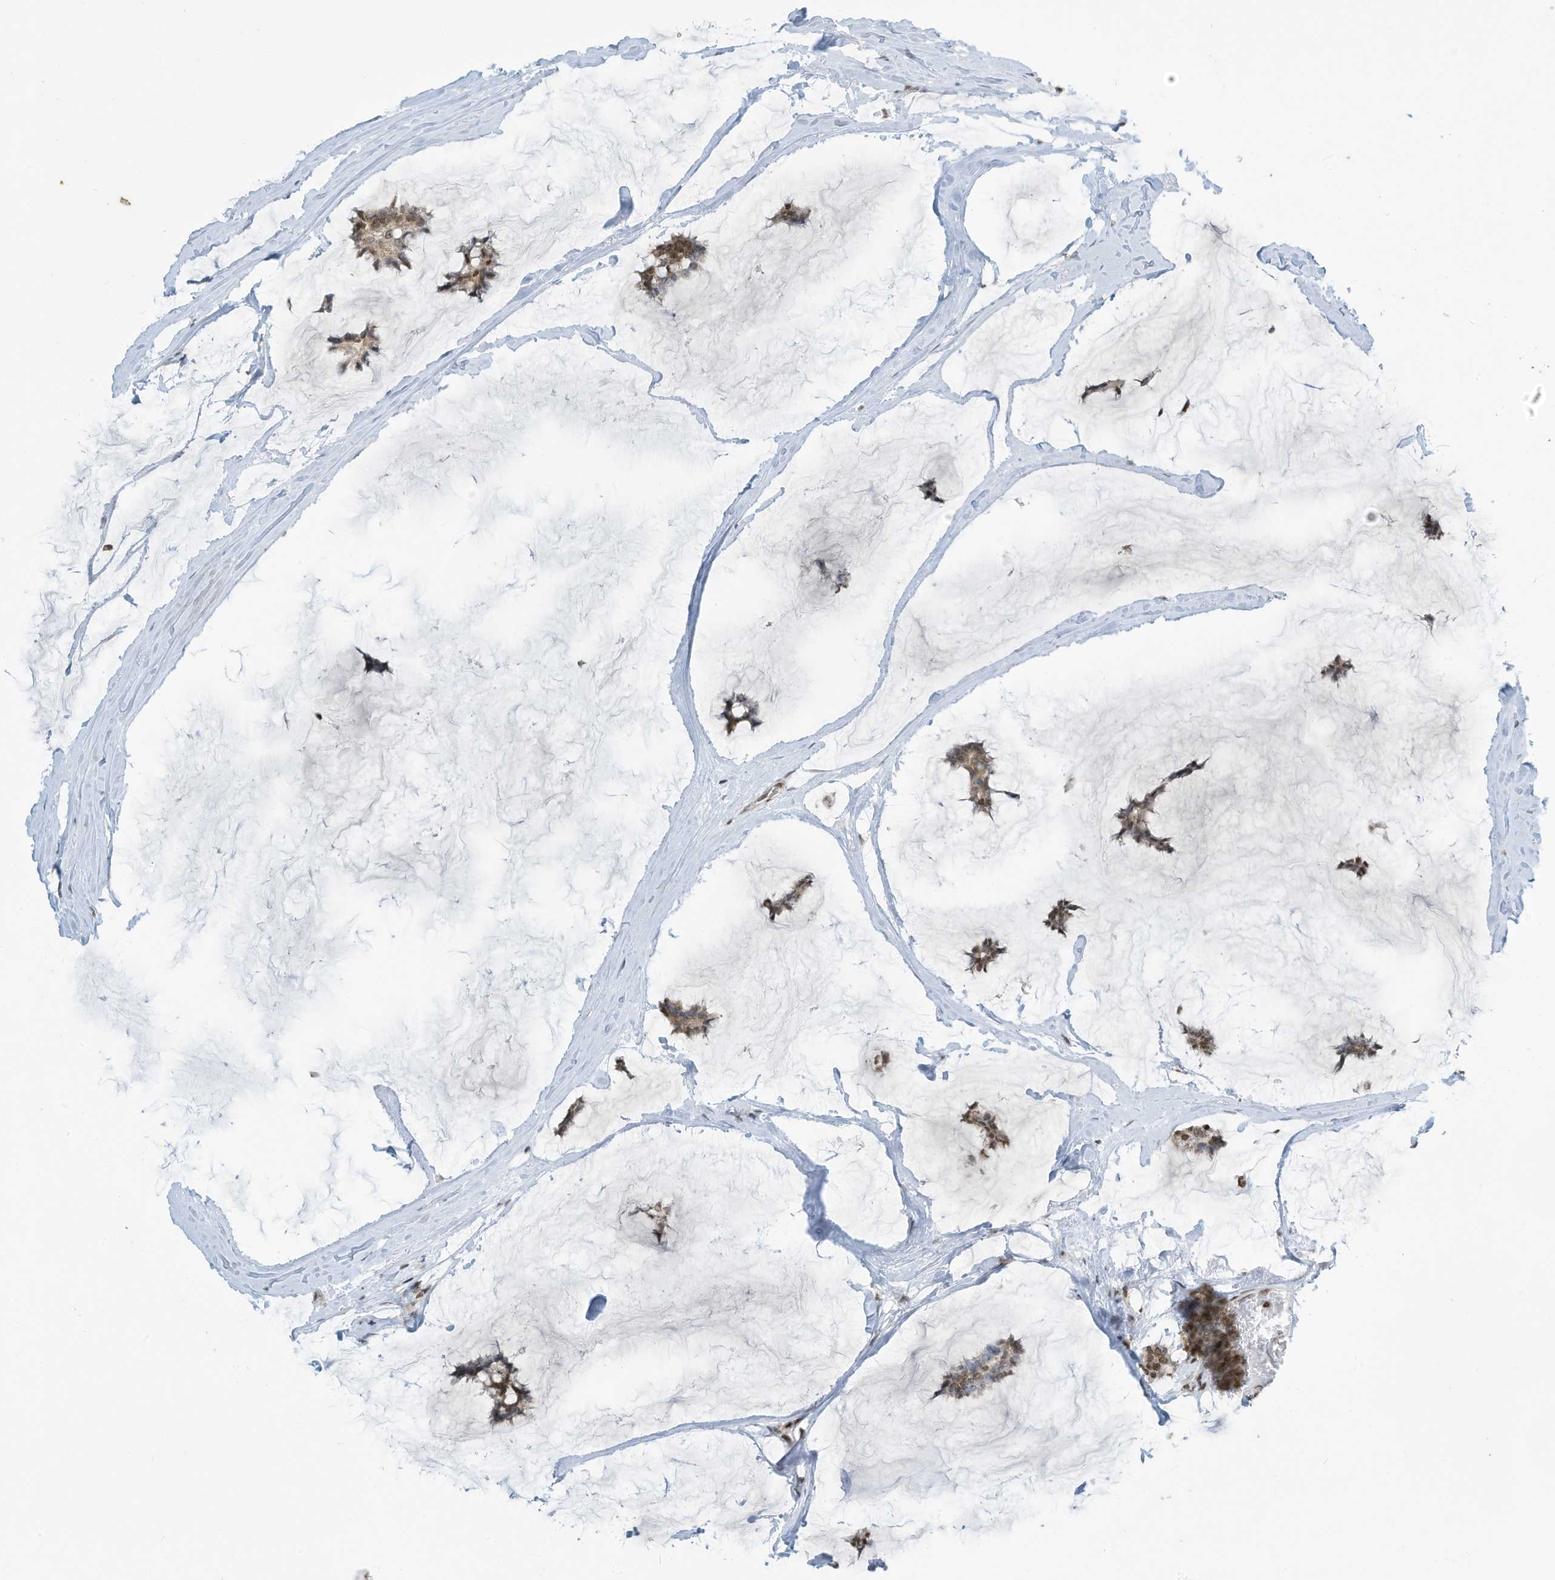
{"staining": {"intensity": "moderate", "quantity": ">75%", "location": "nuclear"}, "tissue": "breast cancer", "cell_type": "Tumor cells", "image_type": "cancer", "snomed": [{"axis": "morphology", "description": "Duct carcinoma"}, {"axis": "topography", "description": "Breast"}], "caption": "Immunohistochemical staining of breast invasive ductal carcinoma reveals medium levels of moderate nuclear expression in about >75% of tumor cells. Immunohistochemistry (ihc) stains the protein in brown and the nuclei are stained blue.", "gene": "ADI1", "patient": {"sex": "female", "age": 93}}